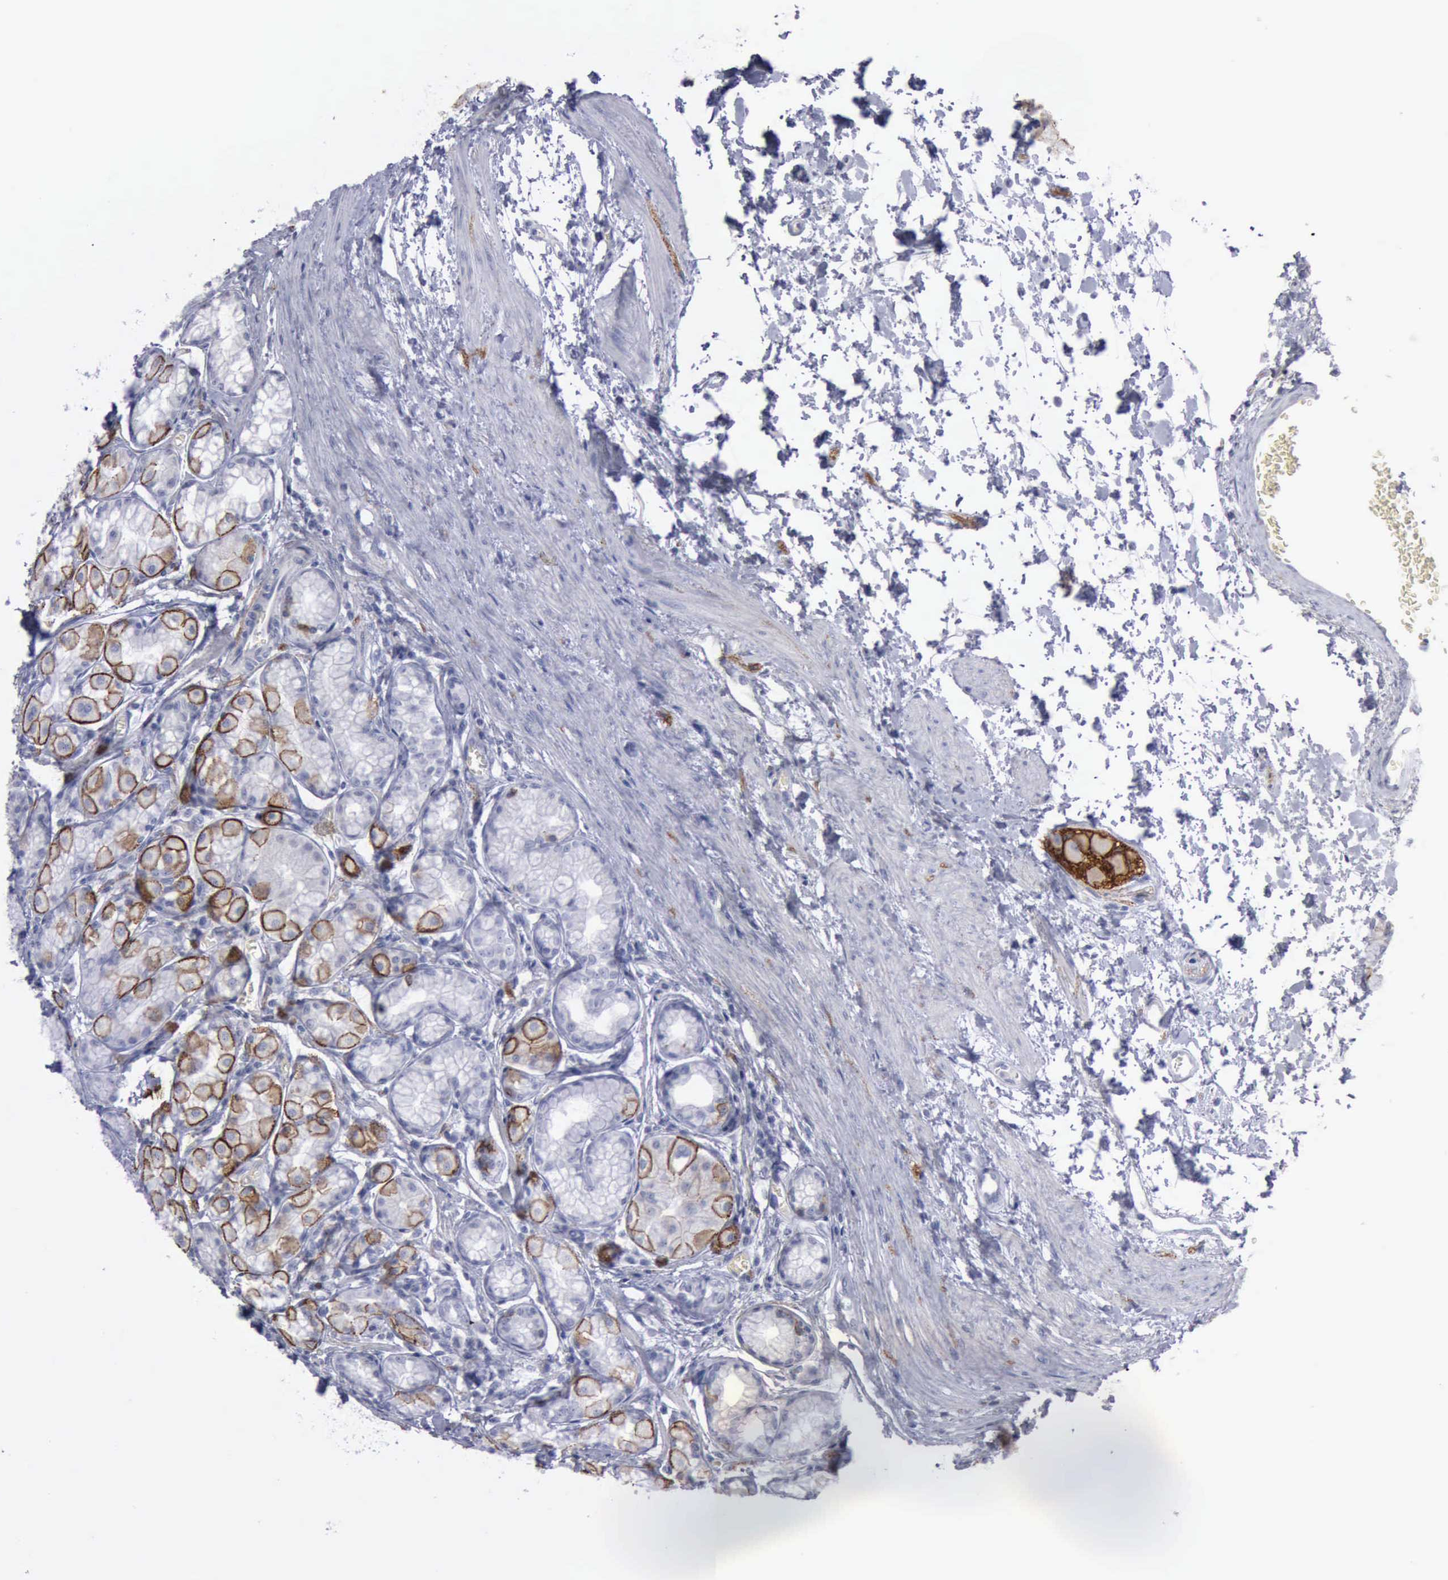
{"staining": {"intensity": "strong", "quantity": "25%-75%", "location": "cytoplasmic/membranous"}, "tissue": "stomach", "cell_type": "Glandular cells", "image_type": "normal", "snomed": [{"axis": "morphology", "description": "Normal tissue, NOS"}, {"axis": "topography", "description": "Stomach"}, {"axis": "topography", "description": "Stomach, lower"}], "caption": "Immunohistochemical staining of unremarkable stomach demonstrates high levels of strong cytoplasmic/membranous positivity in approximately 25%-75% of glandular cells.", "gene": "CDH2", "patient": {"sex": "male", "age": 76}}